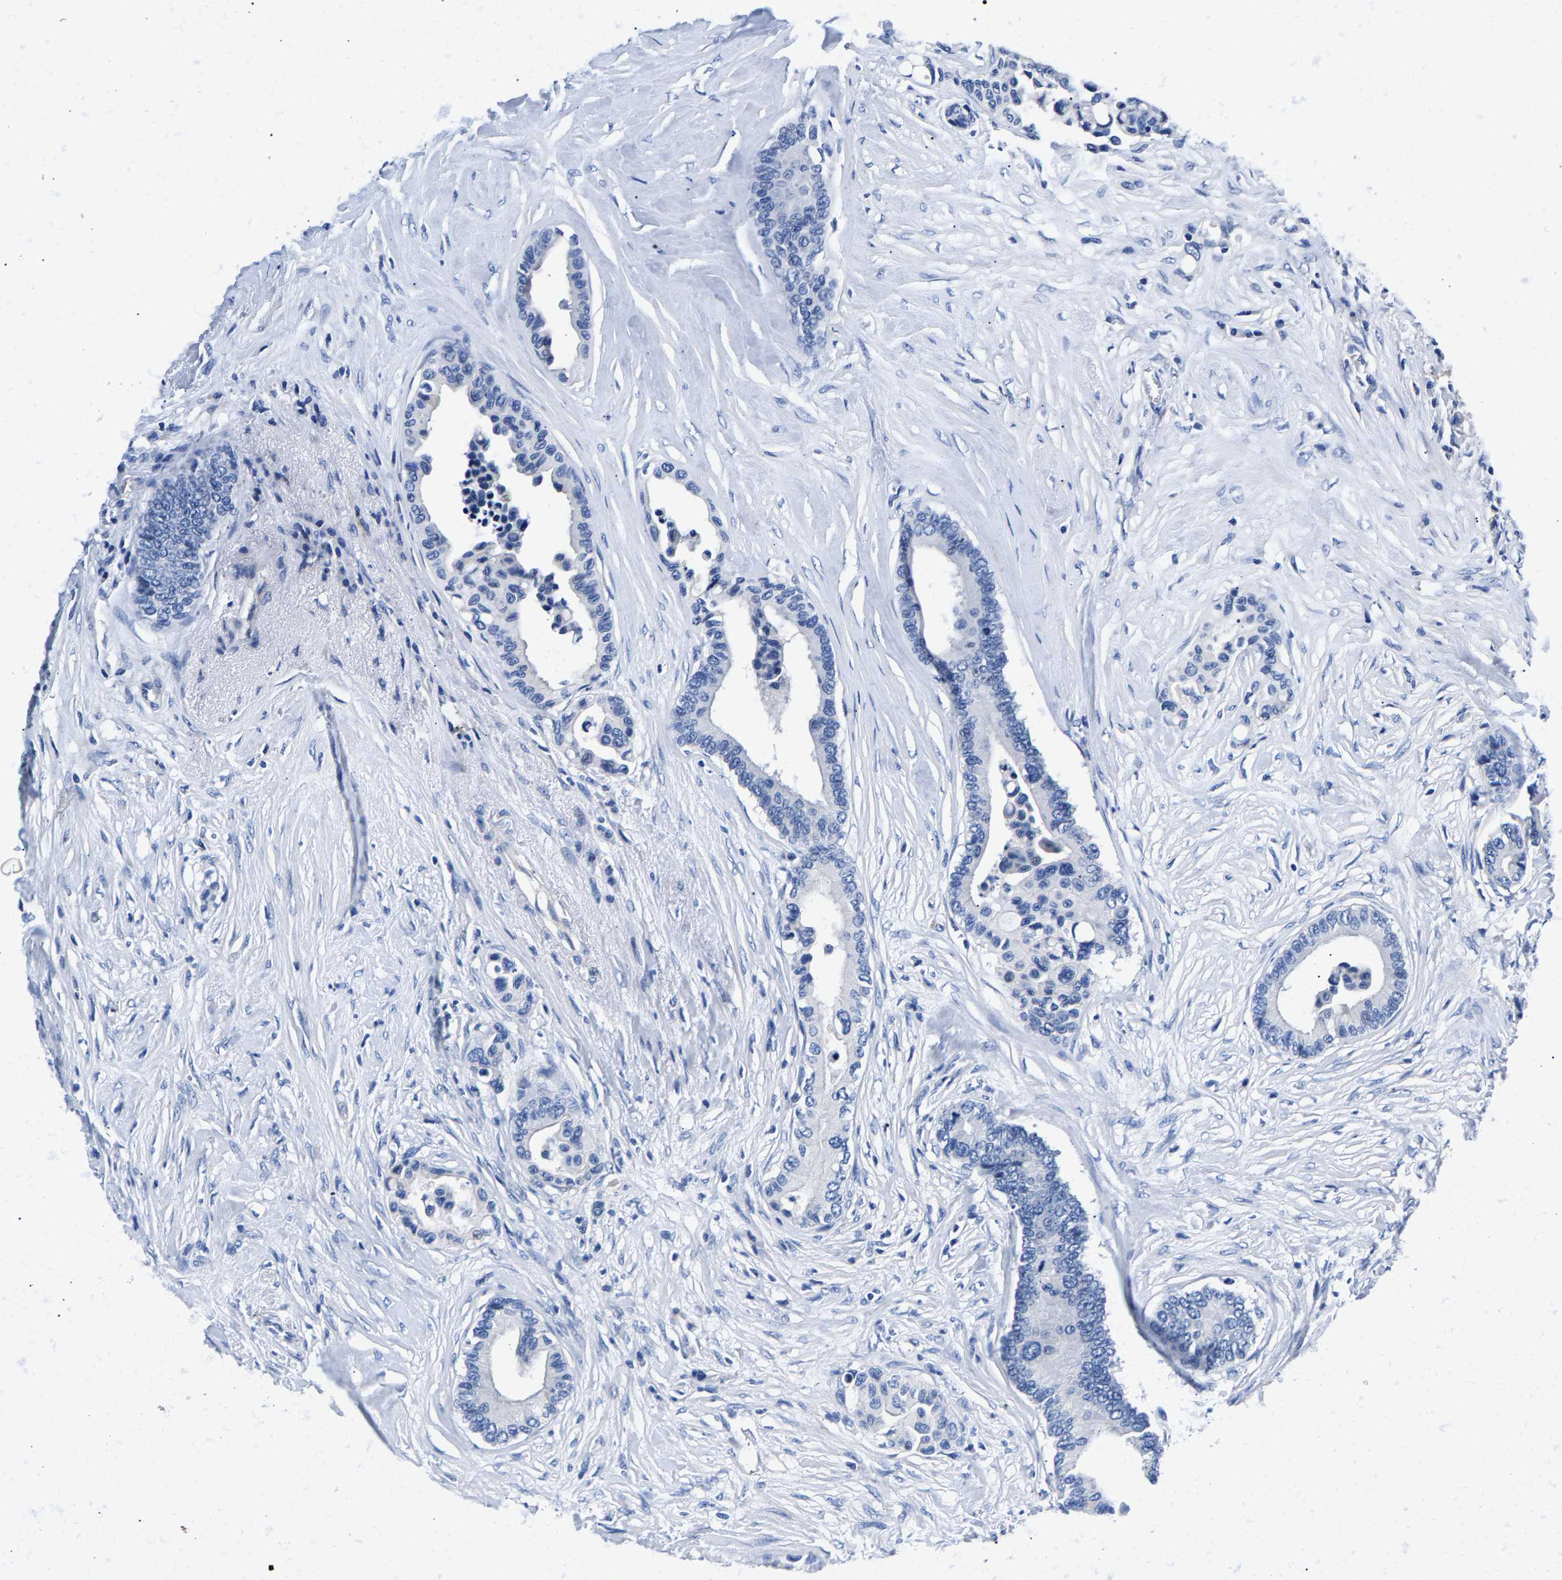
{"staining": {"intensity": "negative", "quantity": "none", "location": "none"}, "tissue": "colorectal cancer", "cell_type": "Tumor cells", "image_type": "cancer", "snomed": [{"axis": "morphology", "description": "Normal tissue, NOS"}, {"axis": "morphology", "description": "Adenocarcinoma, NOS"}, {"axis": "topography", "description": "Colon"}], "caption": "Colorectal adenocarcinoma was stained to show a protein in brown. There is no significant expression in tumor cells. Nuclei are stained in blue.", "gene": "P2RY4", "patient": {"sex": "male", "age": 82}}